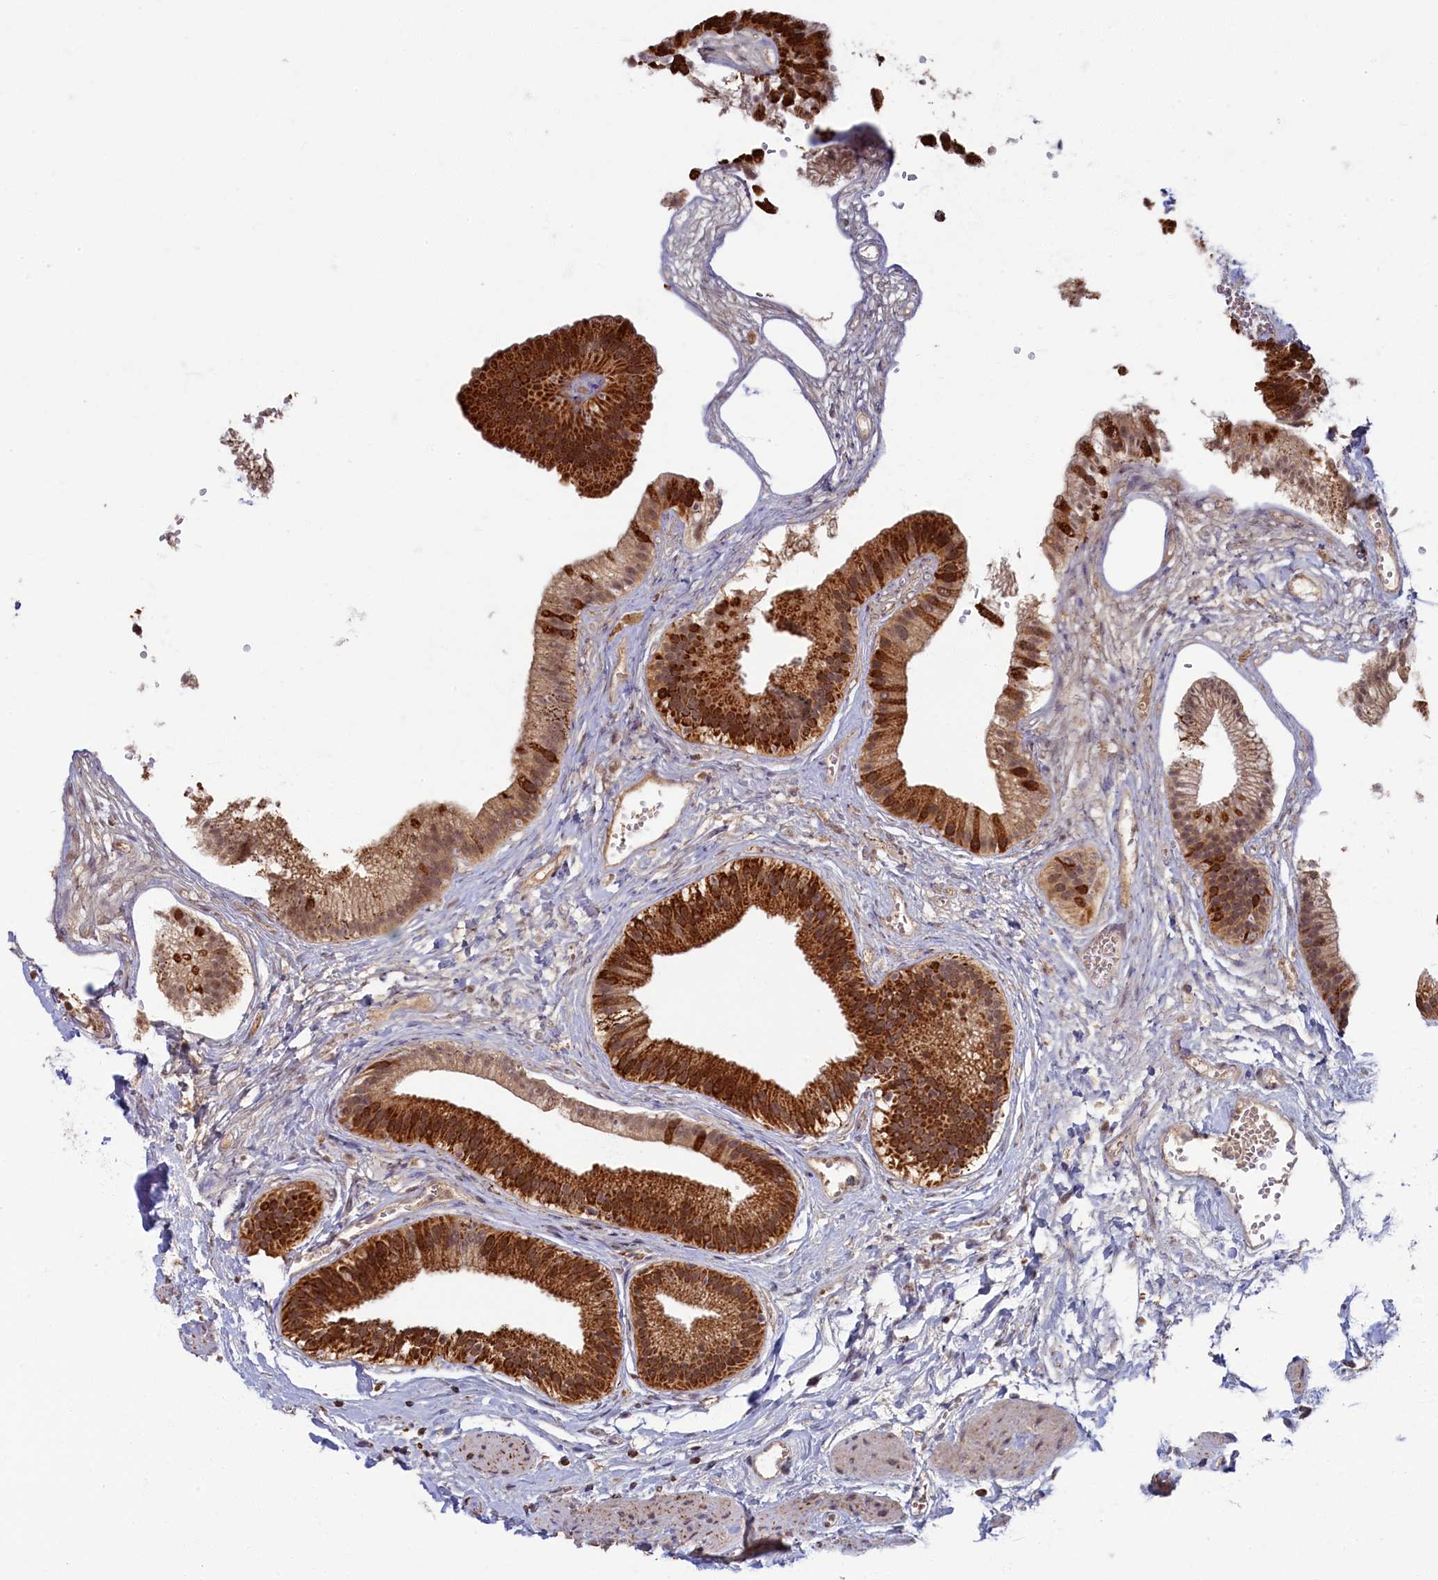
{"staining": {"intensity": "strong", "quantity": ">75%", "location": "cytoplasmic/membranous,nuclear"}, "tissue": "gallbladder", "cell_type": "Glandular cells", "image_type": "normal", "snomed": [{"axis": "morphology", "description": "Normal tissue, NOS"}, {"axis": "topography", "description": "Gallbladder"}], "caption": "High-power microscopy captured an immunohistochemistry image of normal gallbladder, revealing strong cytoplasmic/membranous,nuclear expression in about >75% of glandular cells.", "gene": "SPR", "patient": {"sex": "female", "age": 54}}